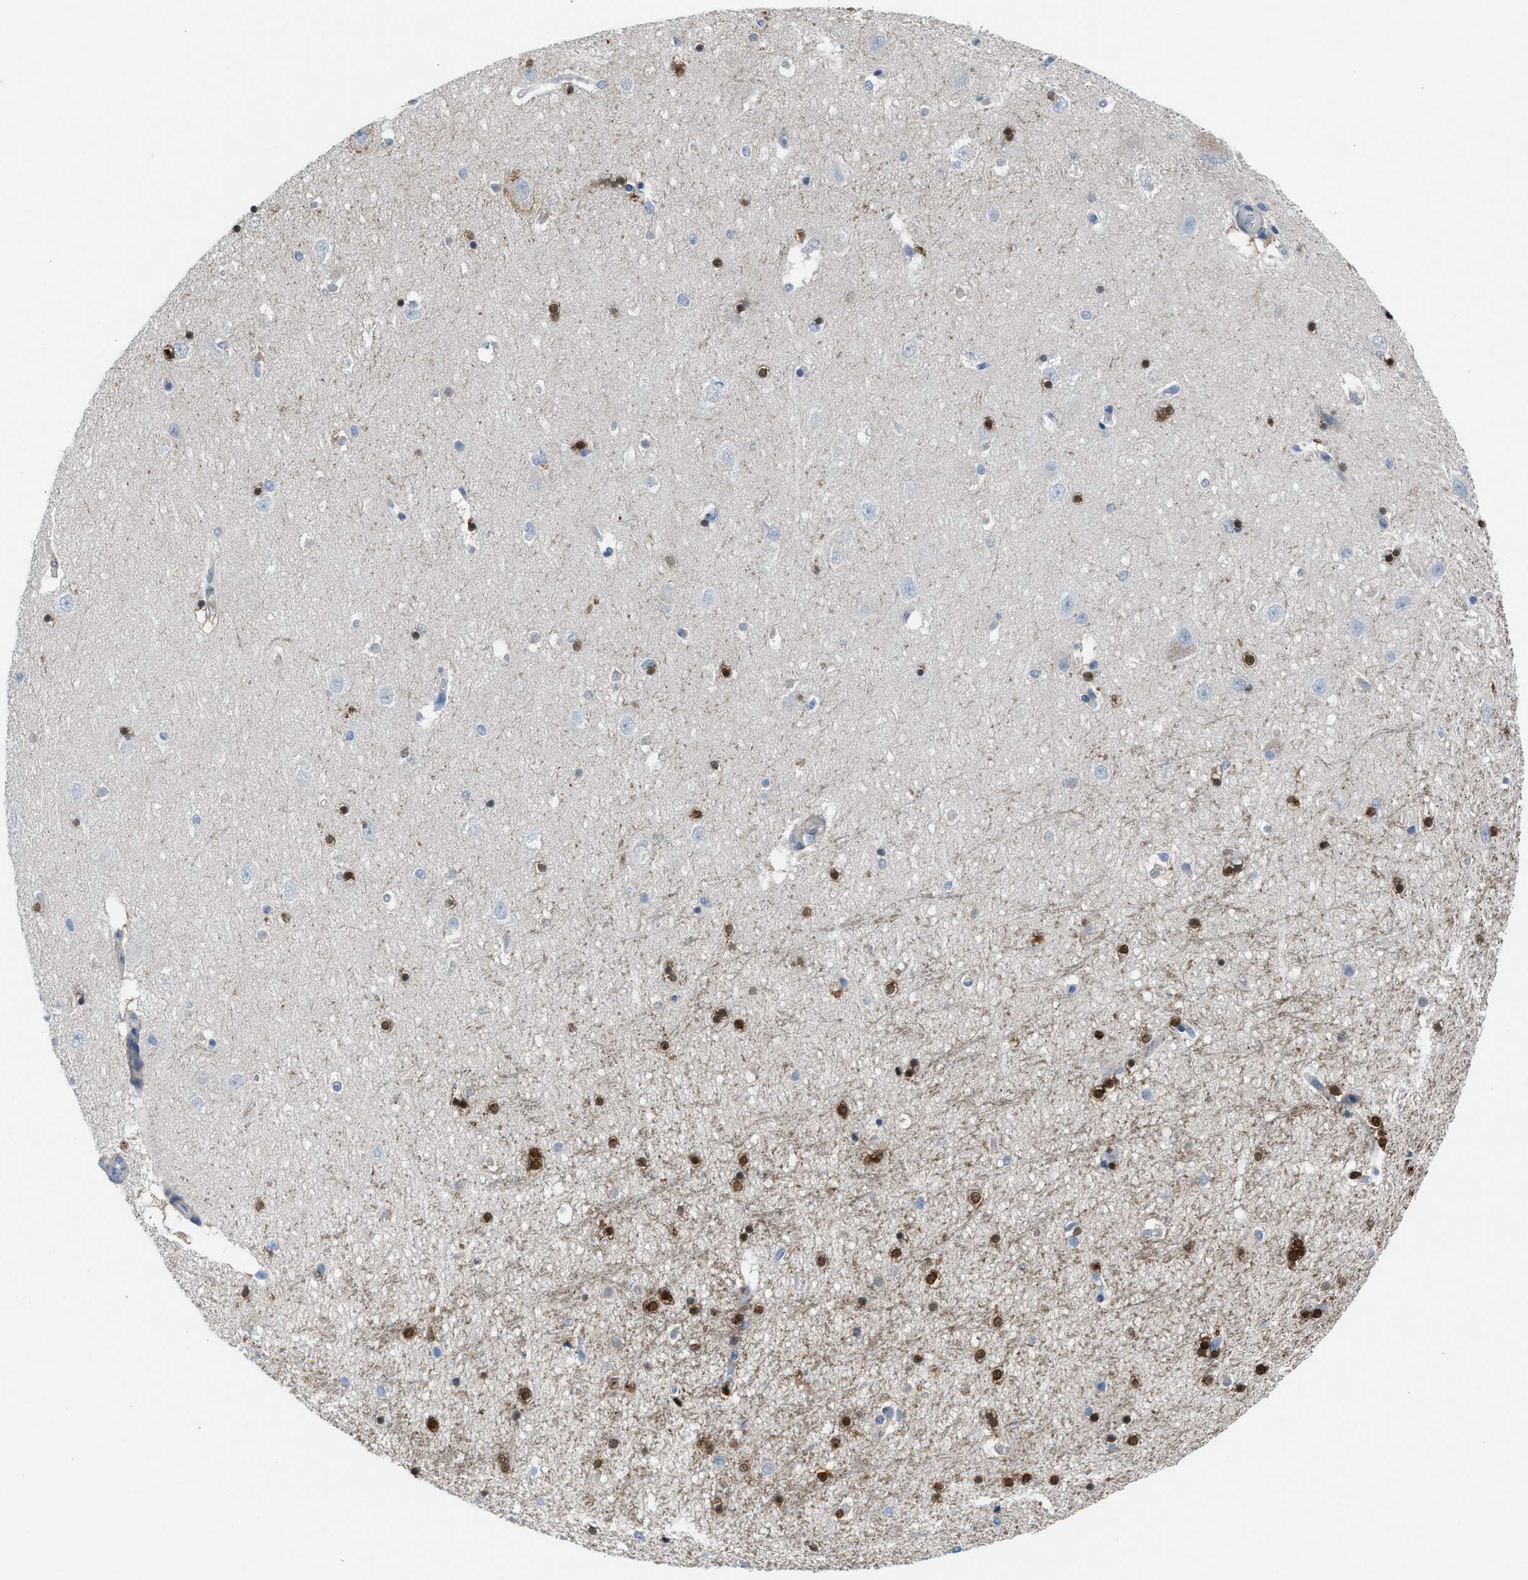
{"staining": {"intensity": "strong", "quantity": "<25%", "location": "cytoplasmic/membranous,nuclear"}, "tissue": "hippocampus", "cell_type": "Glial cells", "image_type": "normal", "snomed": [{"axis": "morphology", "description": "Normal tissue, NOS"}, {"axis": "topography", "description": "Hippocampus"}], "caption": "Brown immunohistochemical staining in normal human hippocampus exhibits strong cytoplasmic/membranous,nuclear staining in about <25% of glial cells.", "gene": "ASPA", "patient": {"sex": "female", "age": 54}}